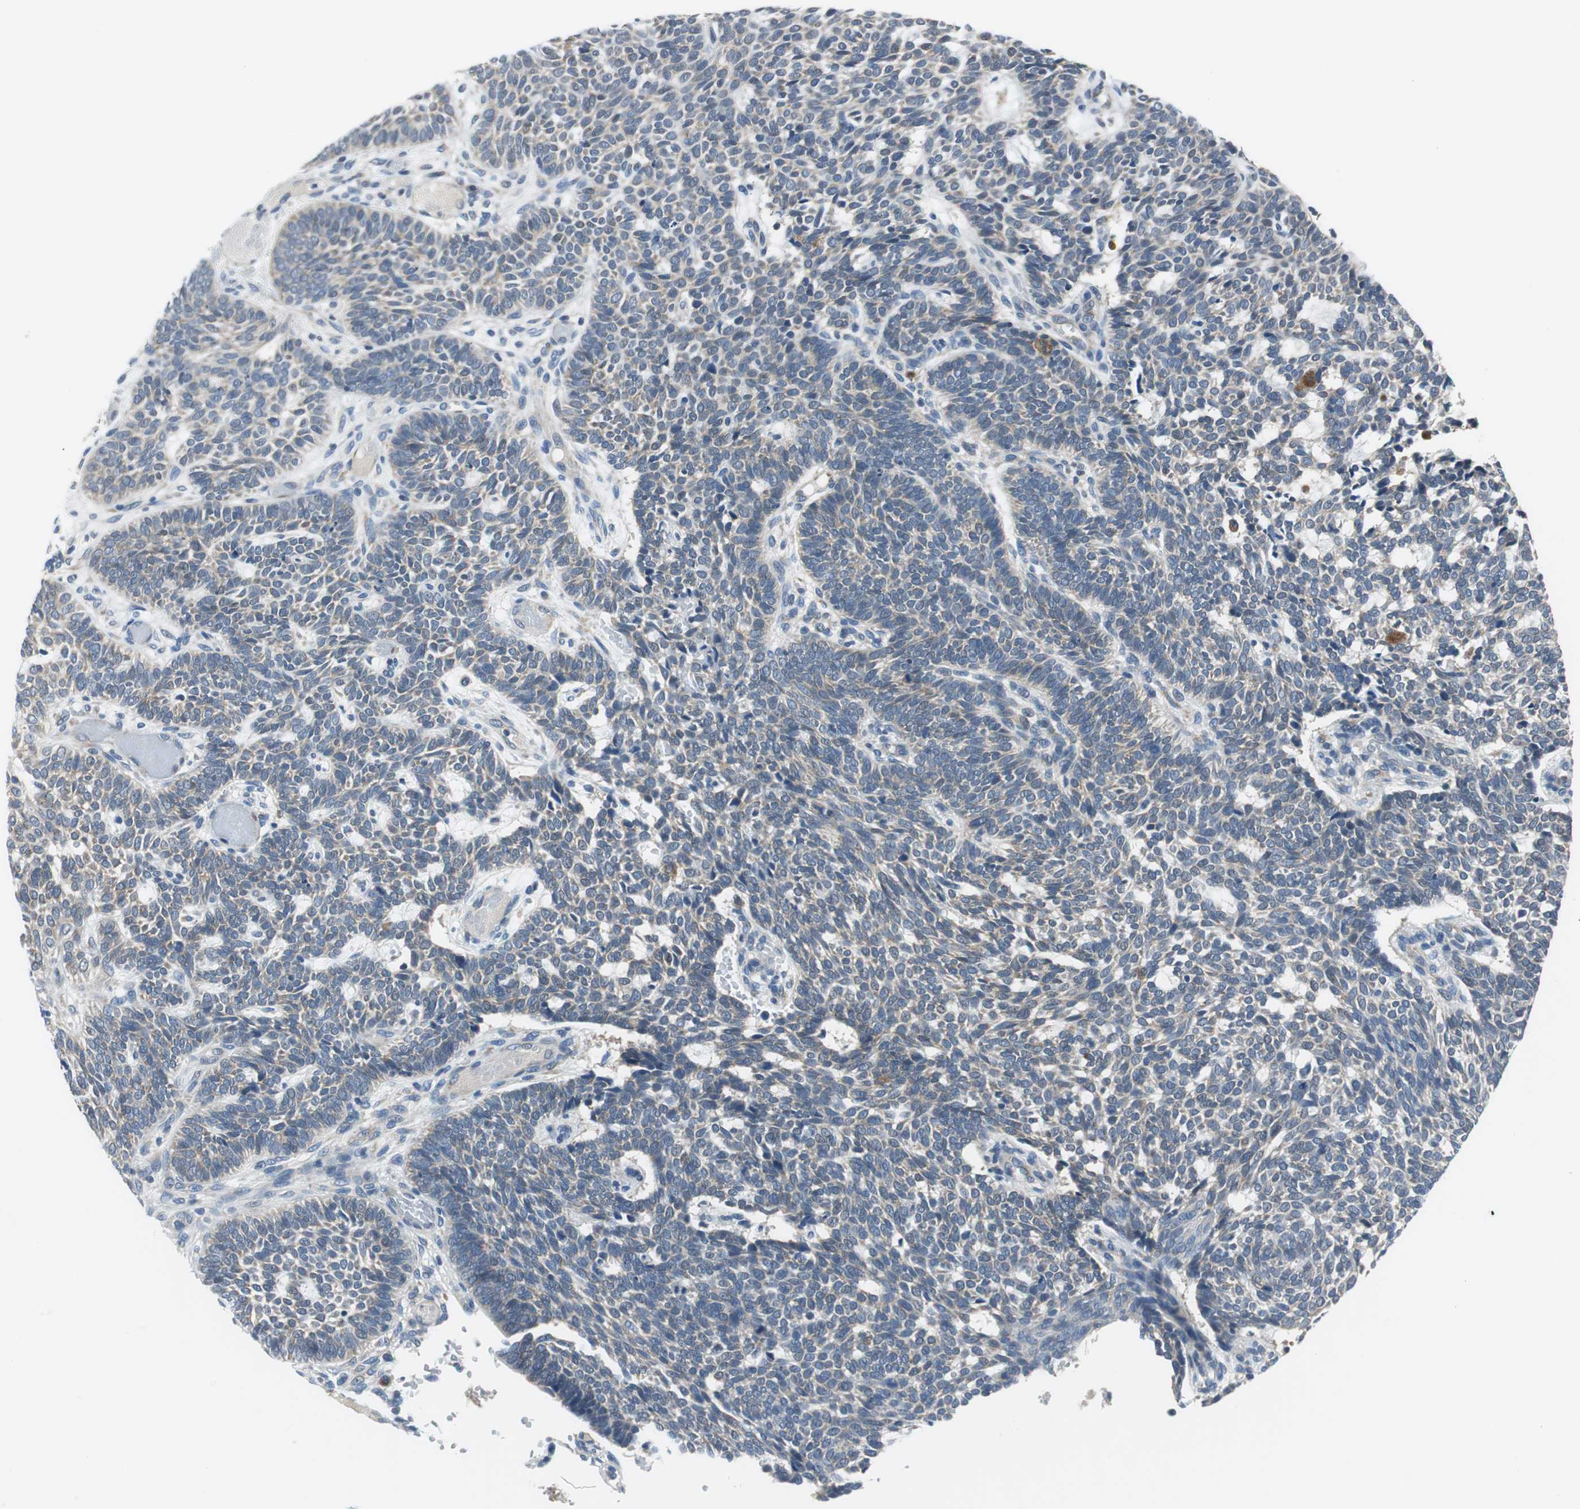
{"staining": {"intensity": "negative", "quantity": "none", "location": "none"}, "tissue": "skin cancer", "cell_type": "Tumor cells", "image_type": "cancer", "snomed": [{"axis": "morphology", "description": "Normal tissue, NOS"}, {"axis": "morphology", "description": "Basal cell carcinoma"}, {"axis": "topography", "description": "Skin"}], "caption": "The immunohistochemistry image has no significant positivity in tumor cells of skin cancer tissue. (Stains: DAB immunohistochemistry (IHC) with hematoxylin counter stain, Microscopy: brightfield microscopy at high magnification).", "gene": "PLAA", "patient": {"sex": "male", "age": 87}}